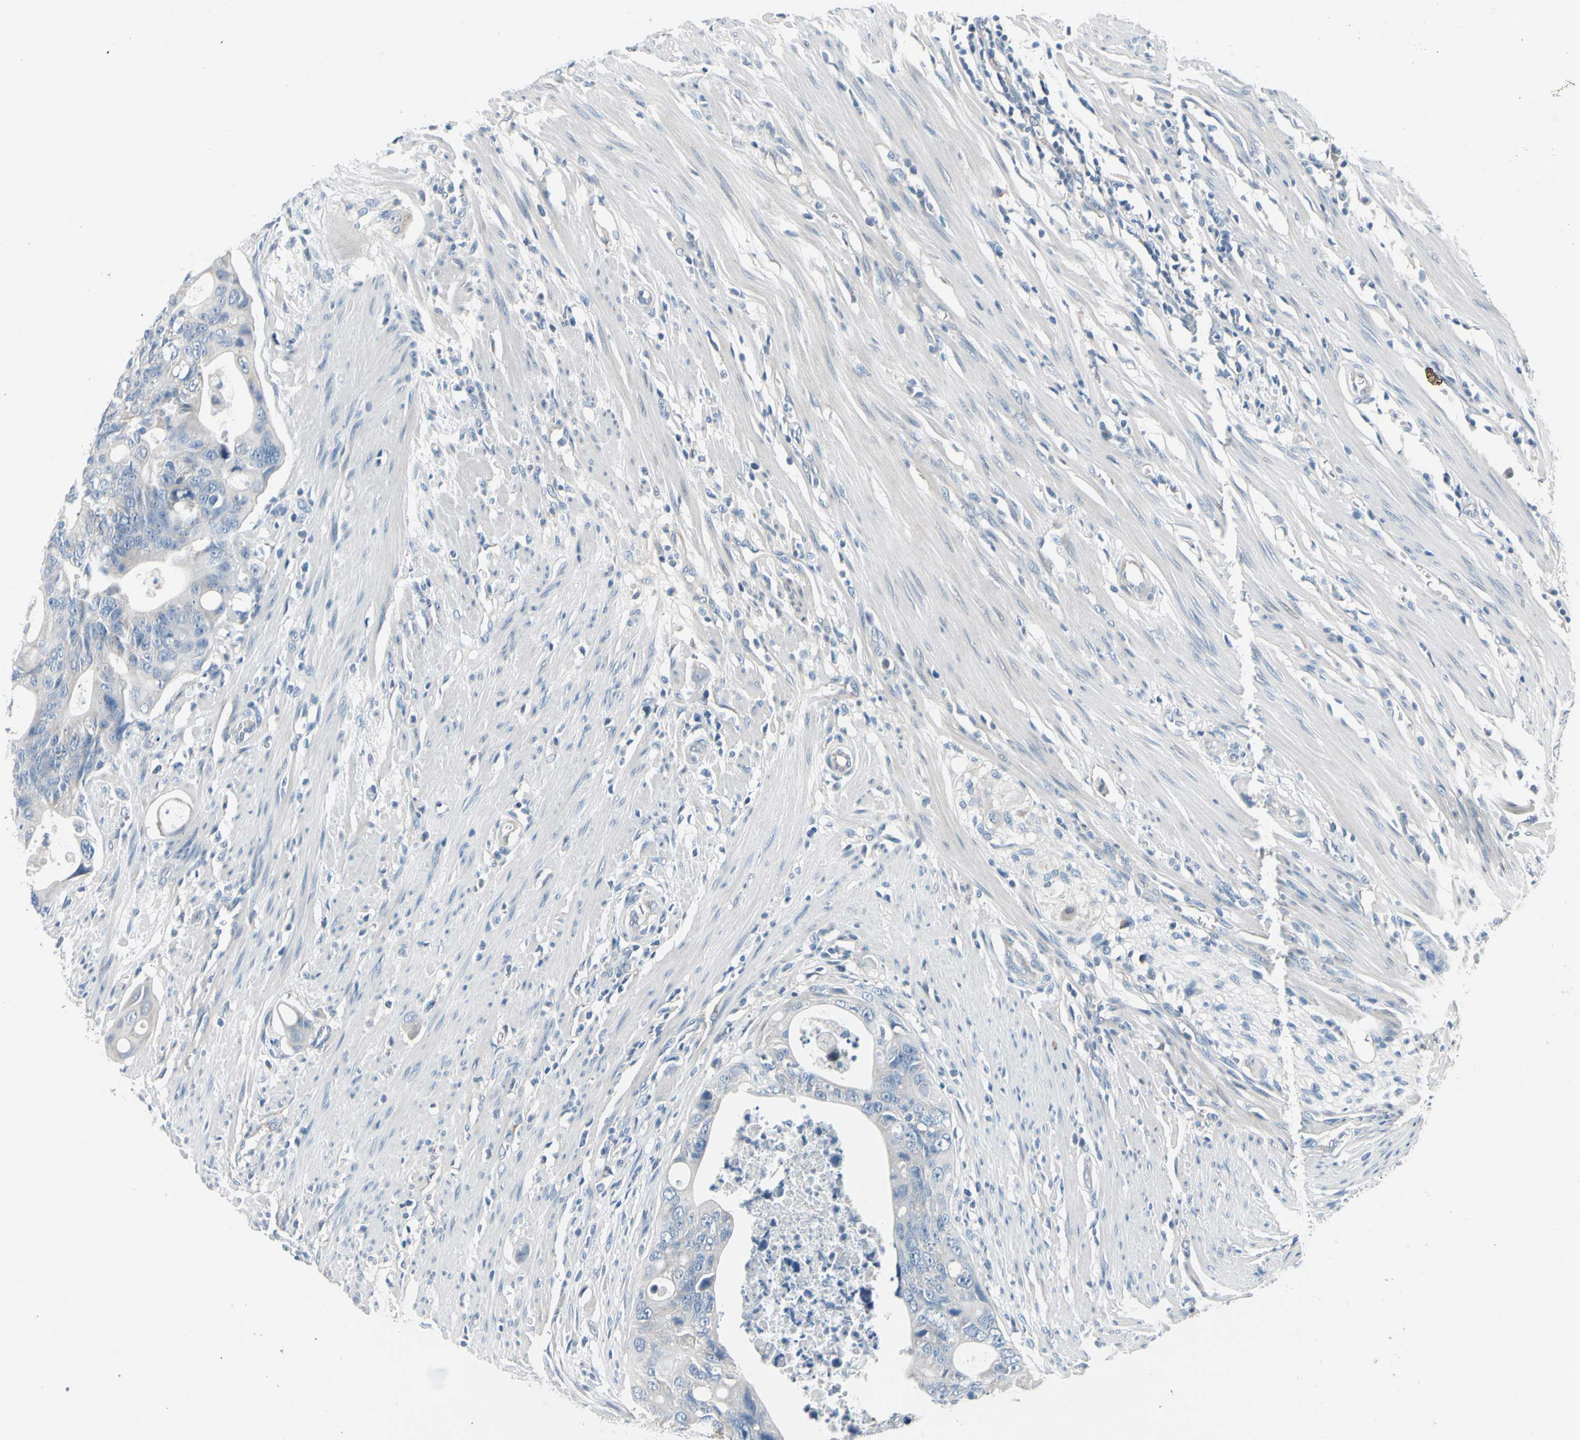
{"staining": {"intensity": "negative", "quantity": "none", "location": "none"}, "tissue": "colorectal cancer", "cell_type": "Tumor cells", "image_type": "cancer", "snomed": [{"axis": "morphology", "description": "Adenocarcinoma, NOS"}, {"axis": "topography", "description": "Colon"}], "caption": "This is an immunohistochemistry (IHC) image of colorectal cancer (adenocarcinoma). There is no expression in tumor cells.", "gene": "PGR", "patient": {"sex": "female", "age": 57}}